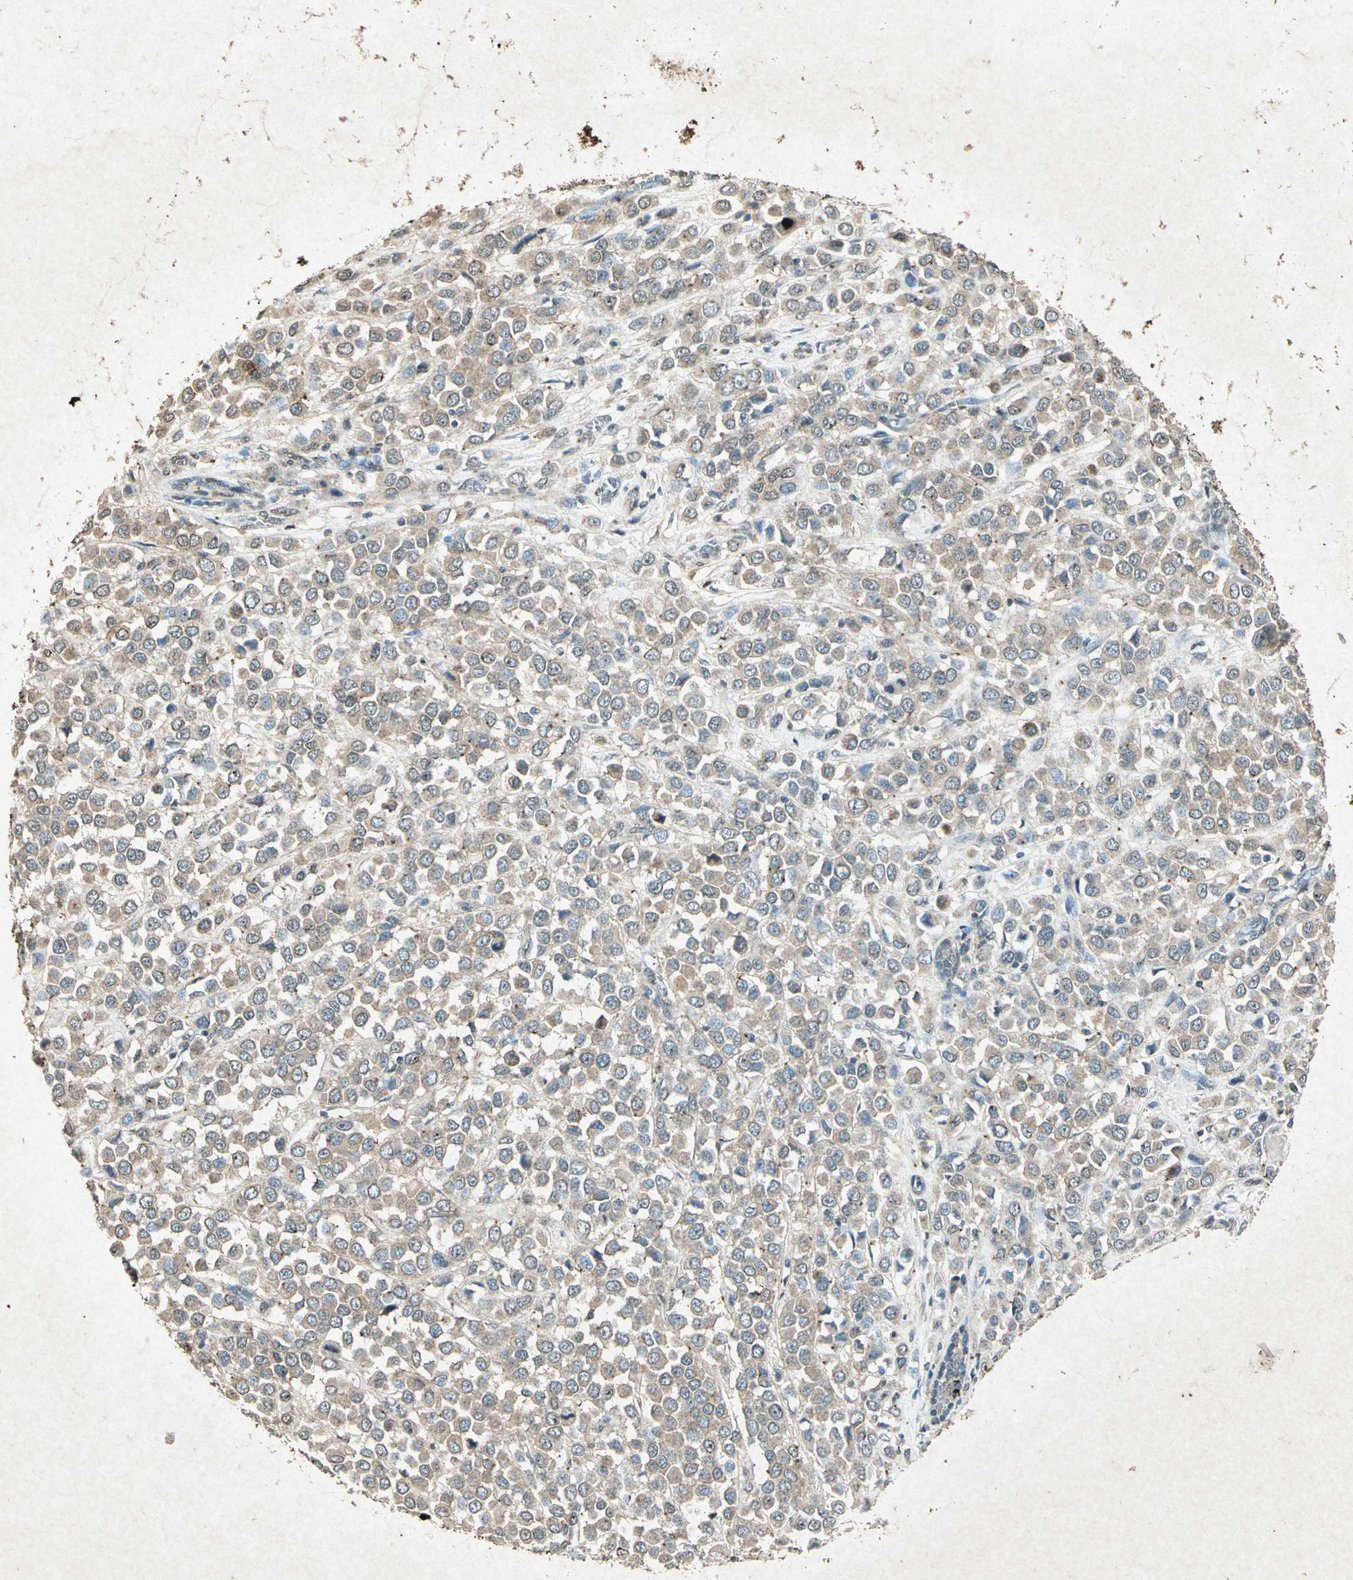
{"staining": {"intensity": "weak", "quantity": ">75%", "location": "cytoplasmic/membranous"}, "tissue": "breast cancer", "cell_type": "Tumor cells", "image_type": "cancer", "snomed": [{"axis": "morphology", "description": "Duct carcinoma"}, {"axis": "topography", "description": "Breast"}], "caption": "Intraductal carcinoma (breast) stained with a brown dye demonstrates weak cytoplasmic/membranous positive positivity in about >75% of tumor cells.", "gene": "PSEN1", "patient": {"sex": "female", "age": 61}}